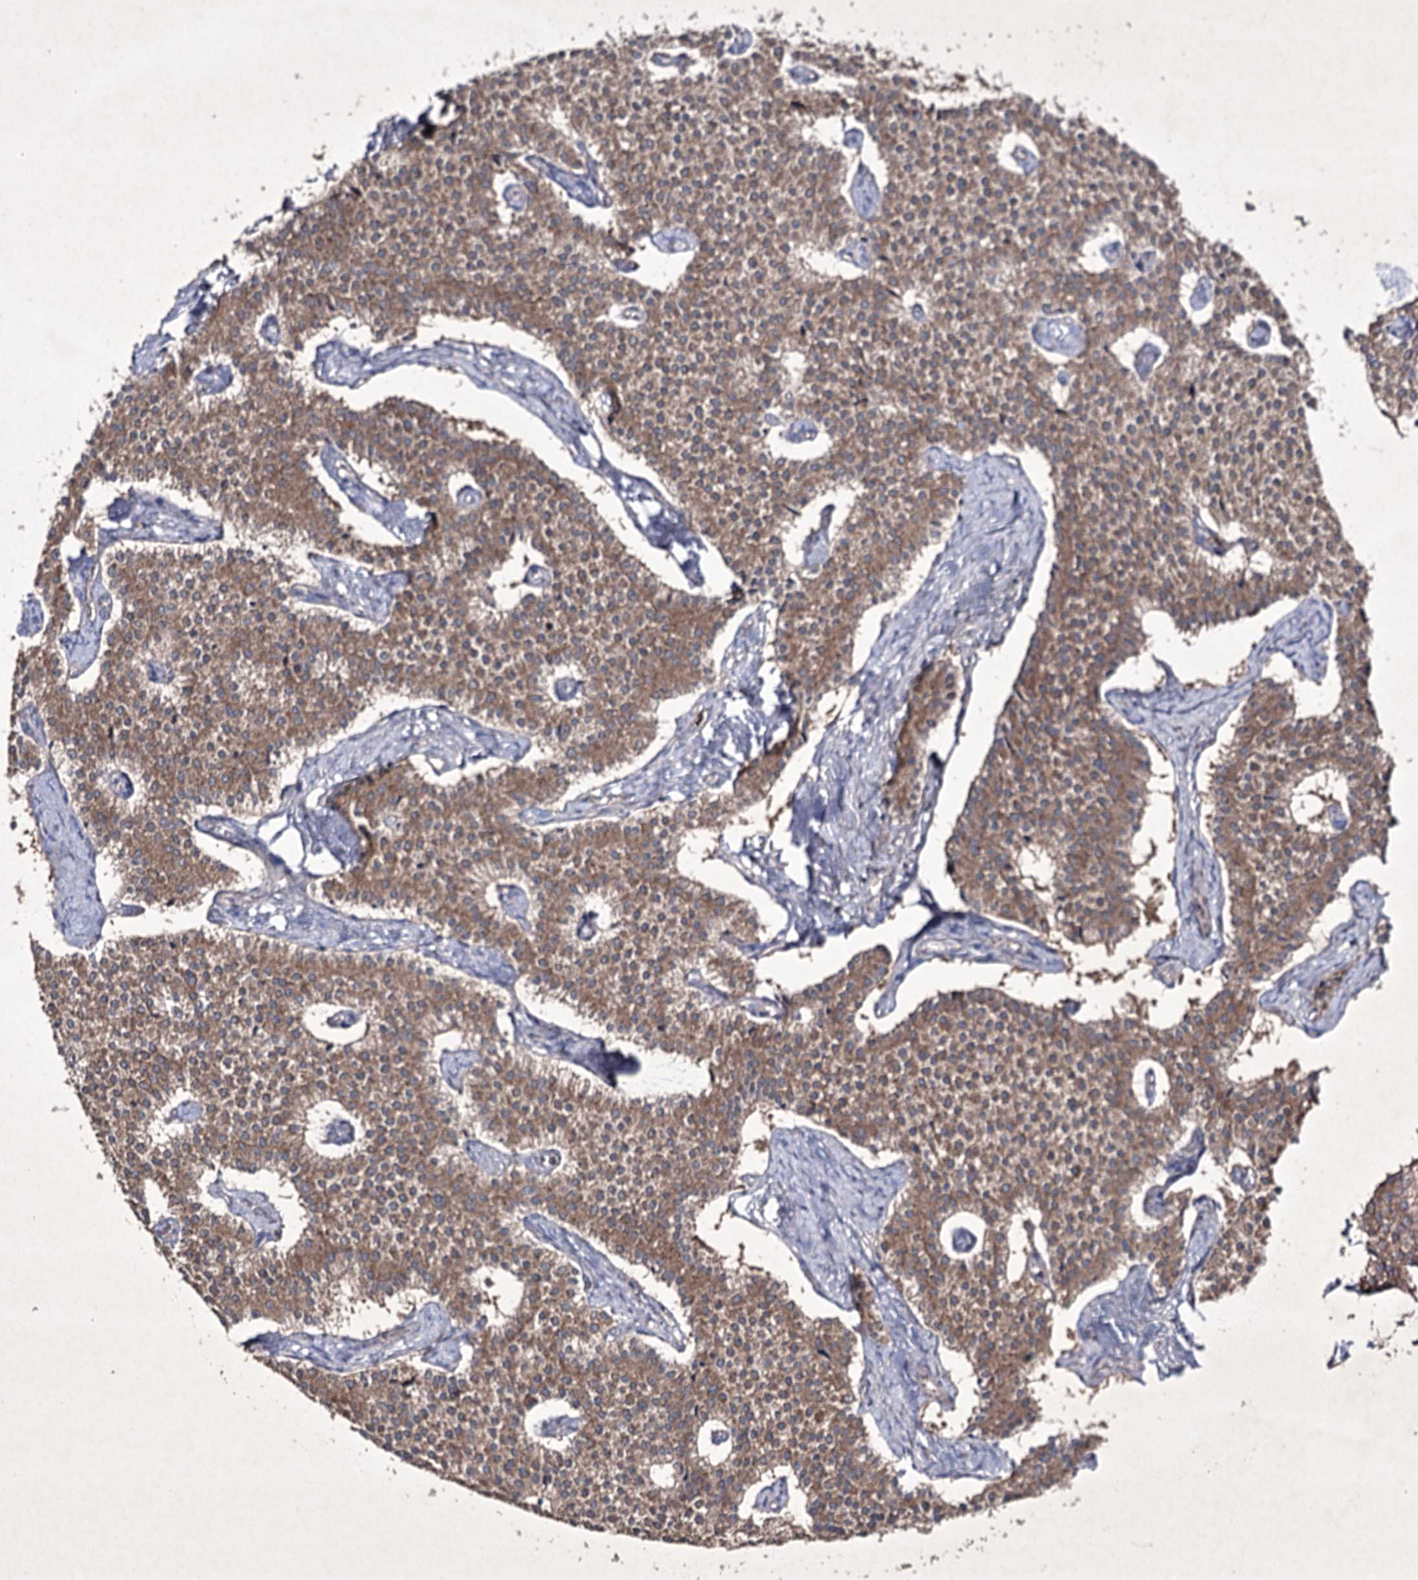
{"staining": {"intensity": "moderate", "quantity": ">75%", "location": "cytoplasmic/membranous"}, "tissue": "carcinoid", "cell_type": "Tumor cells", "image_type": "cancer", "snomed": [{"axis": "morphology", "description": "Carcinoid, malignant, NOS"}, {"axis": "topography", "description": "Colon"}], "caption": "A medium amount of moderate cytoplasmic/membranous positivity is appreciated in approximately >75% of tumor cells in carcinoid (malignant) tissue.", "gene": "SEMA4G", "patient": {"sex": "female", "age": 52}}